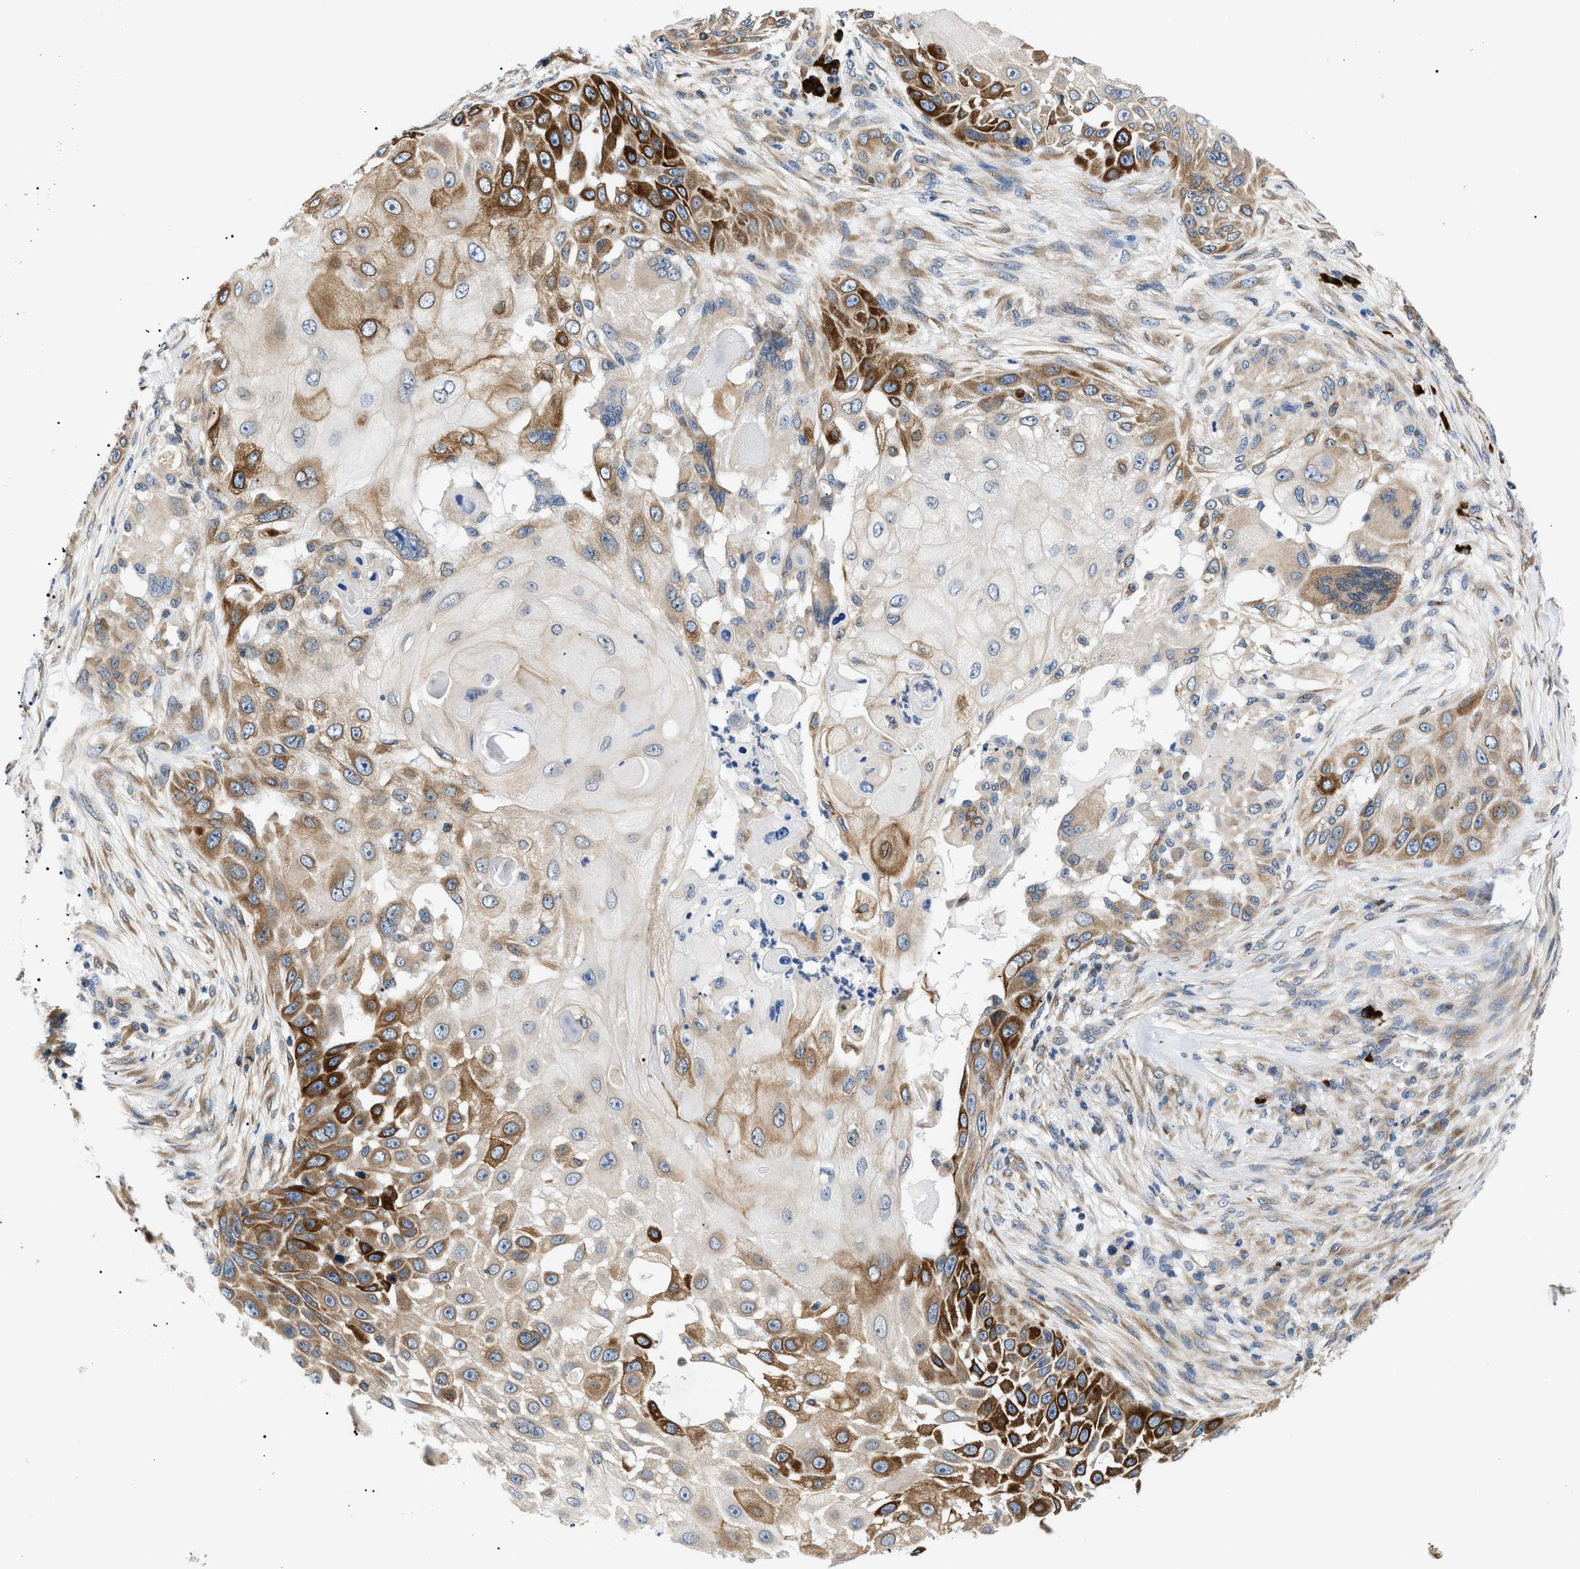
{"staining": {"intensity": "strong", "quantity": "<25%", "location": "cytoplasmic/membranous"}, "tissue": "skin cancer", "cell_type": "Tumor cells", "image_type": "cancer", "snomed": [{"axis": "morphology", "description": "Squamous cell carcinoma, NOS"}, {"axis": "topography", "description": "Skin"}], "caption": "Immunohistochemistry (DAB) staining of human skin cancer displays strong cytoplasmic/membranous protein staining in approximately <25% of tumor cells.", "gene": "DERL1", "patient": {"sex": "female", "age": 44}}